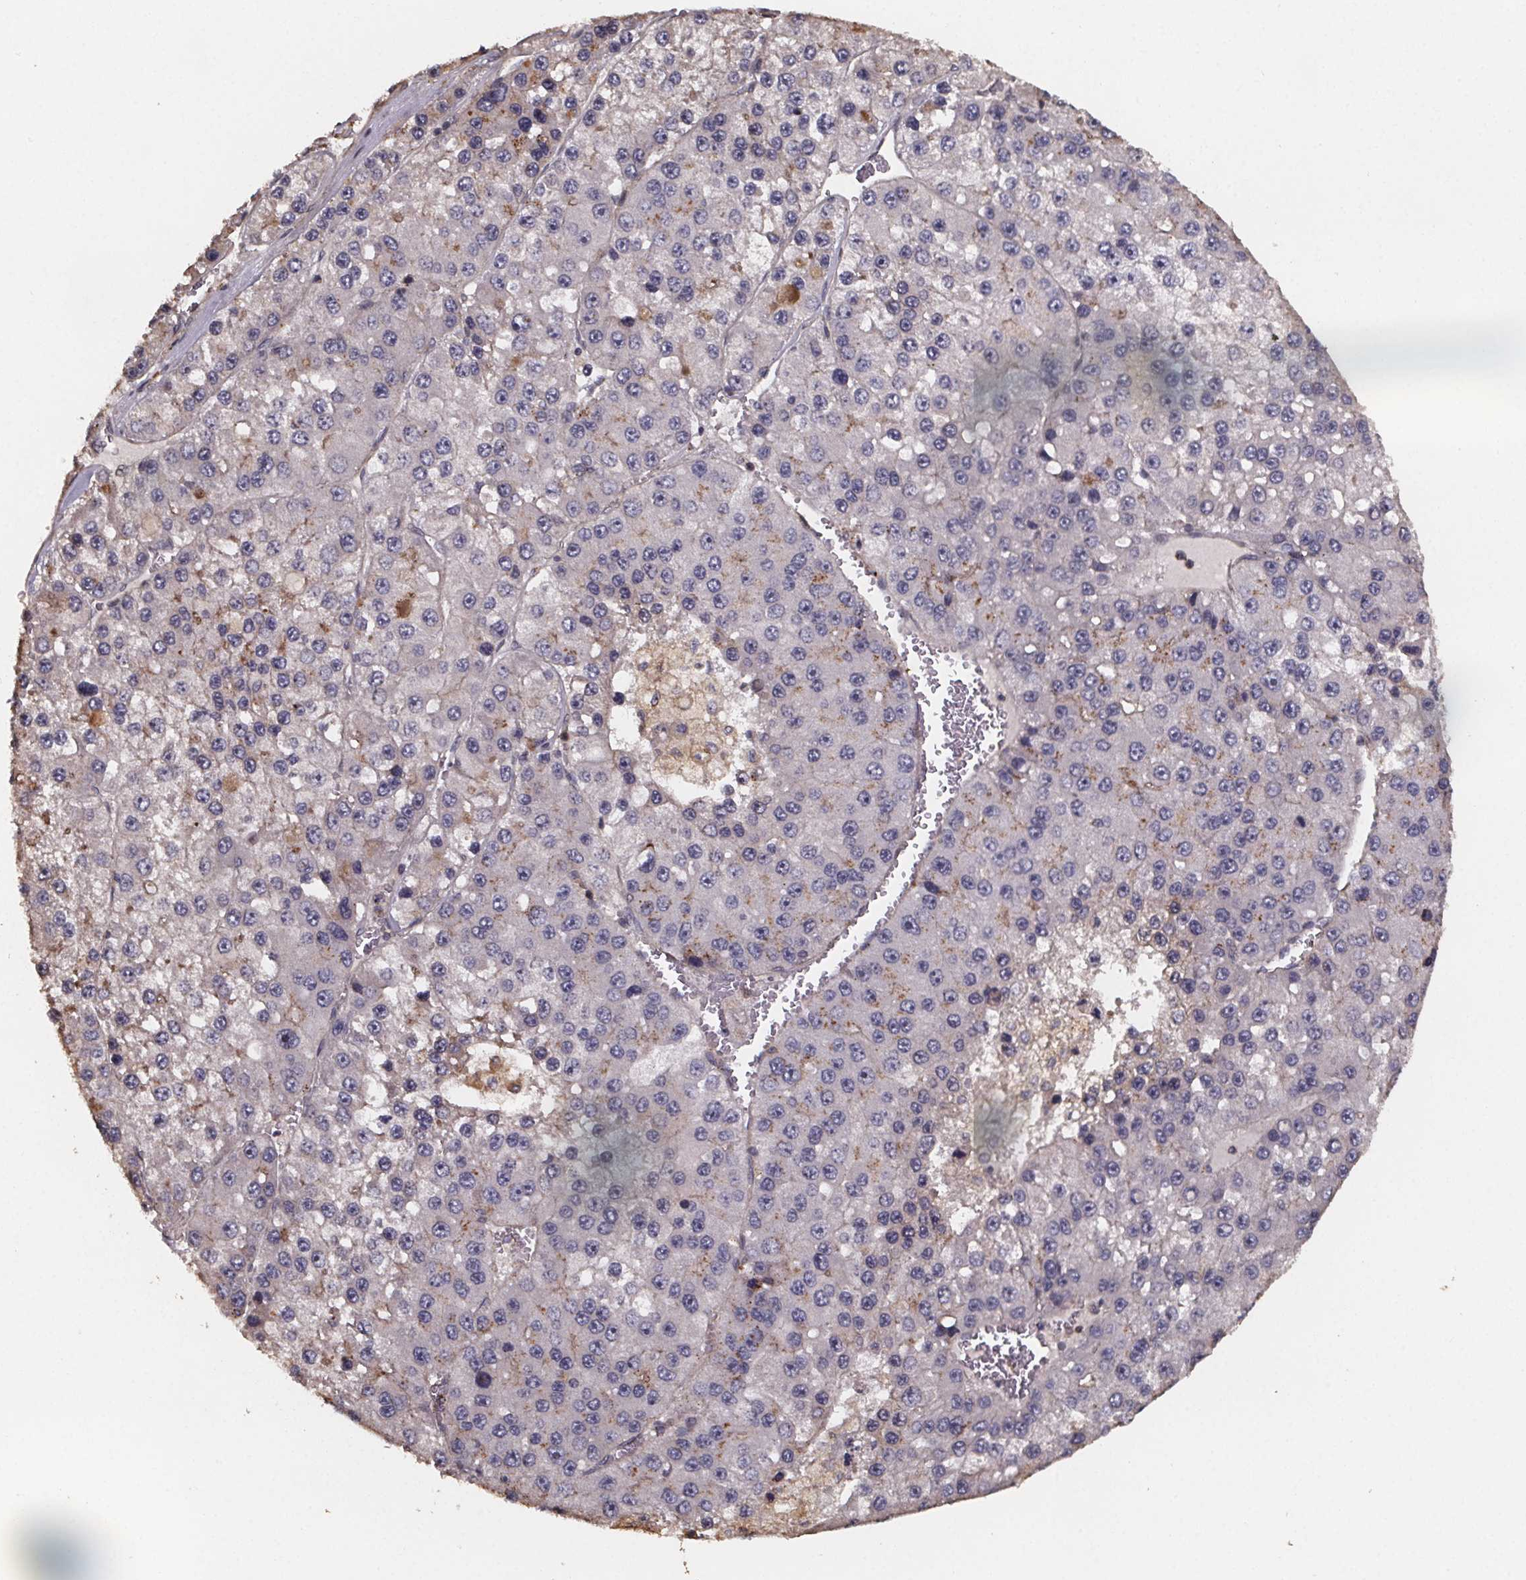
{"staining": {"intensity": "moderate", "quantity": "<25%", "location": "cytoplasmic/membranous"}, "tissue": "liver cancer", "cell_type": "Tumor cells", "image_type": "cancer", "snomed": [{"axis": "morphology", "description": "Carcinoma, Hepatocellular, NOS"}, {"axis": "topography", "description": "Liver"}], "caption": "Hepatocellular carcinoma (liver) stained with a brown dye exhibits moderate cytoplasmic/membranous positive expression in about <25% of tumor cells.", "gene": "ZNF879", "patient": {"sex": "female", "age": 73}}